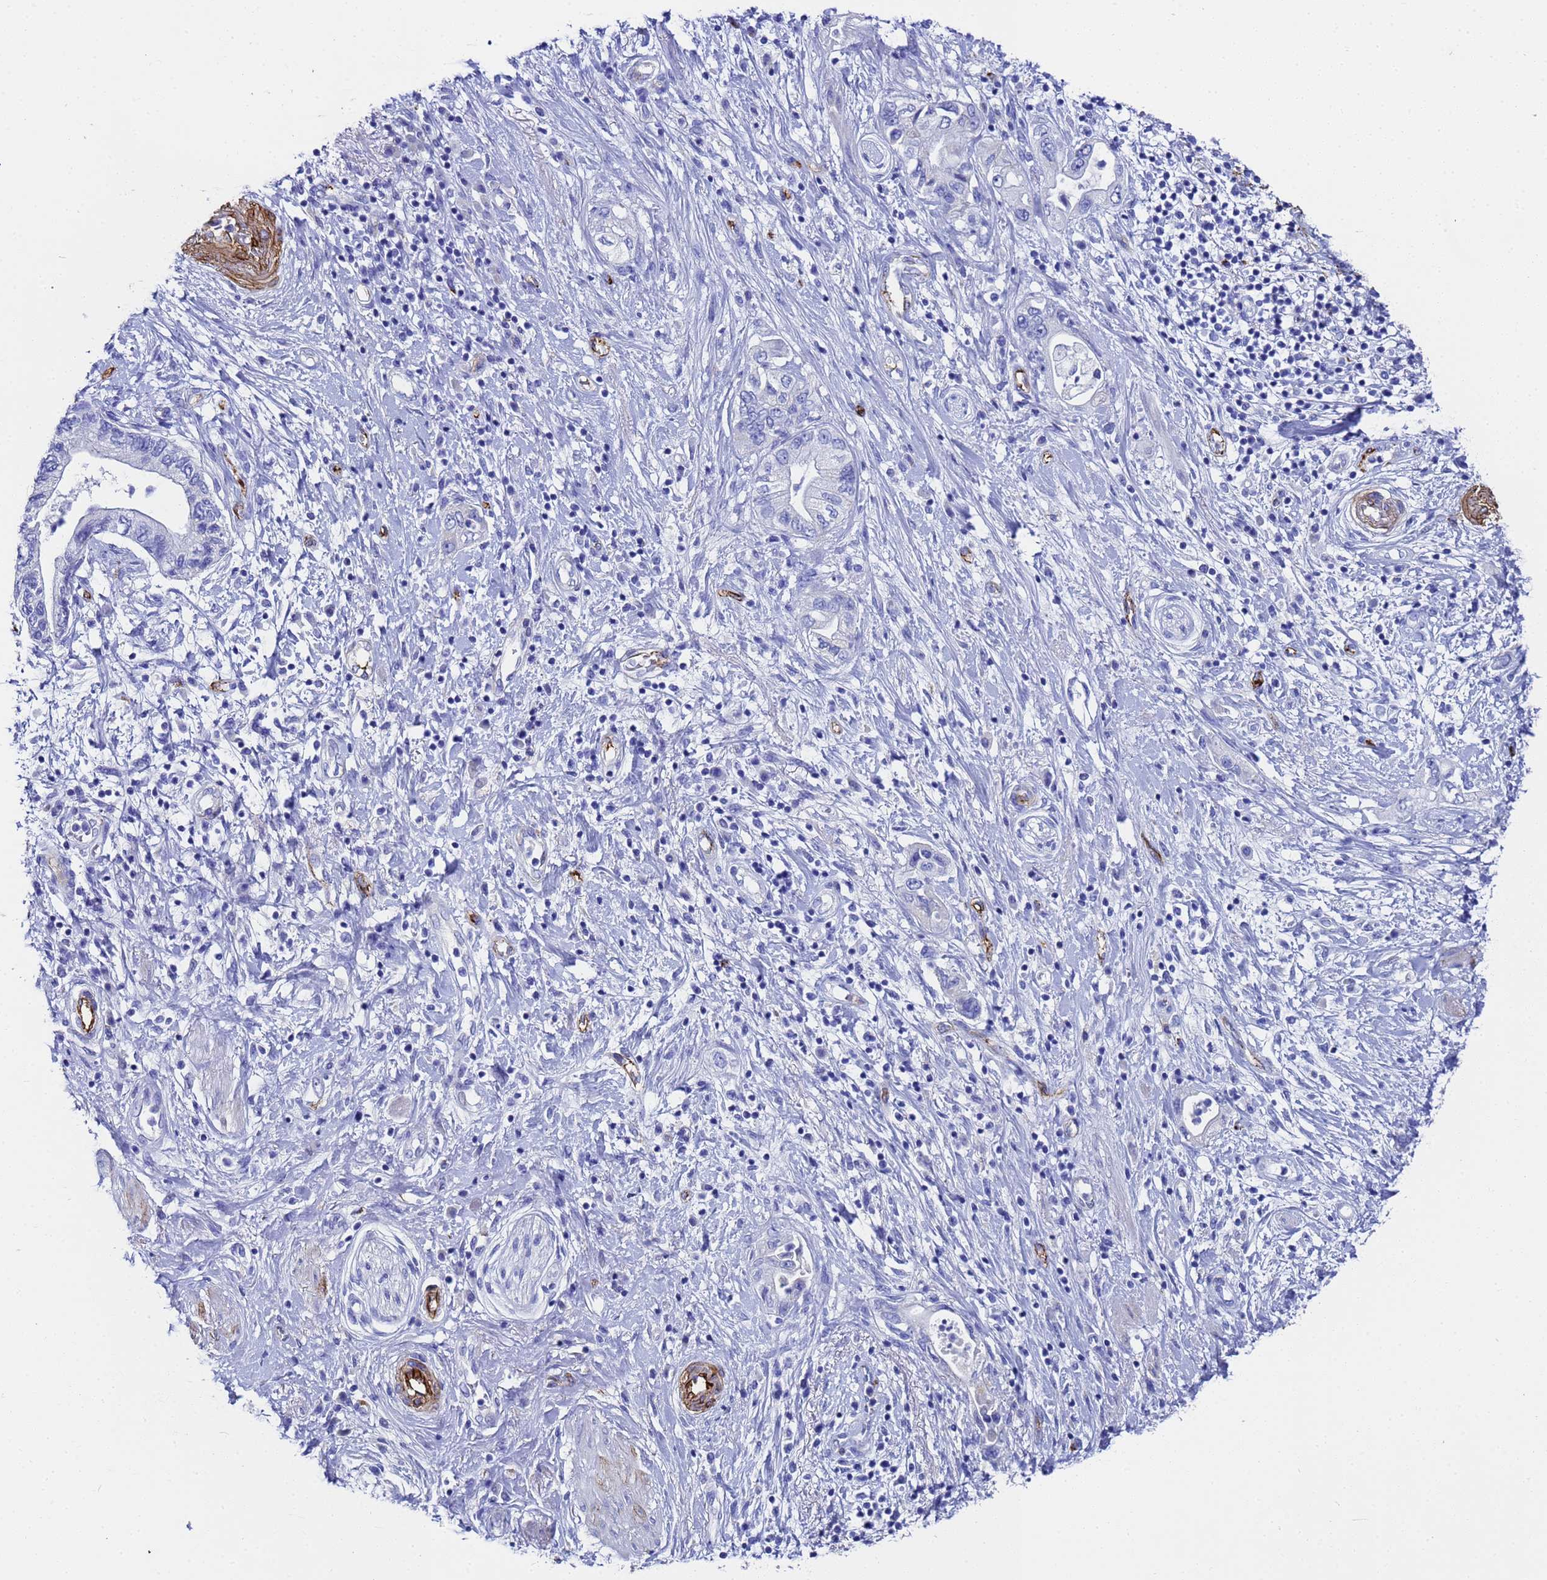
{"staining": {"intensity": "negative", "quantity": "none", "location": "none"}, "tissue": "pancreatic cancer", "cell_type": "Tumor cells", "image_type": "cancer", "snomed": [{"axis": "morphology", "description": "Adenocarcinoma, NOS"}, {"axis": "topography", "description": "Pancreas"}], "caption": "High magnification brightfield microscopy of adenocarcinoma (pancreatic) stained with DAB (3,3'-diaminobenzidine) (brown) and counterstained with hematoxylin (blue): tumor cells show no significant positivity.", "gene": "ADIPOQ", "patient": {"sex": "female", "age": 73}}